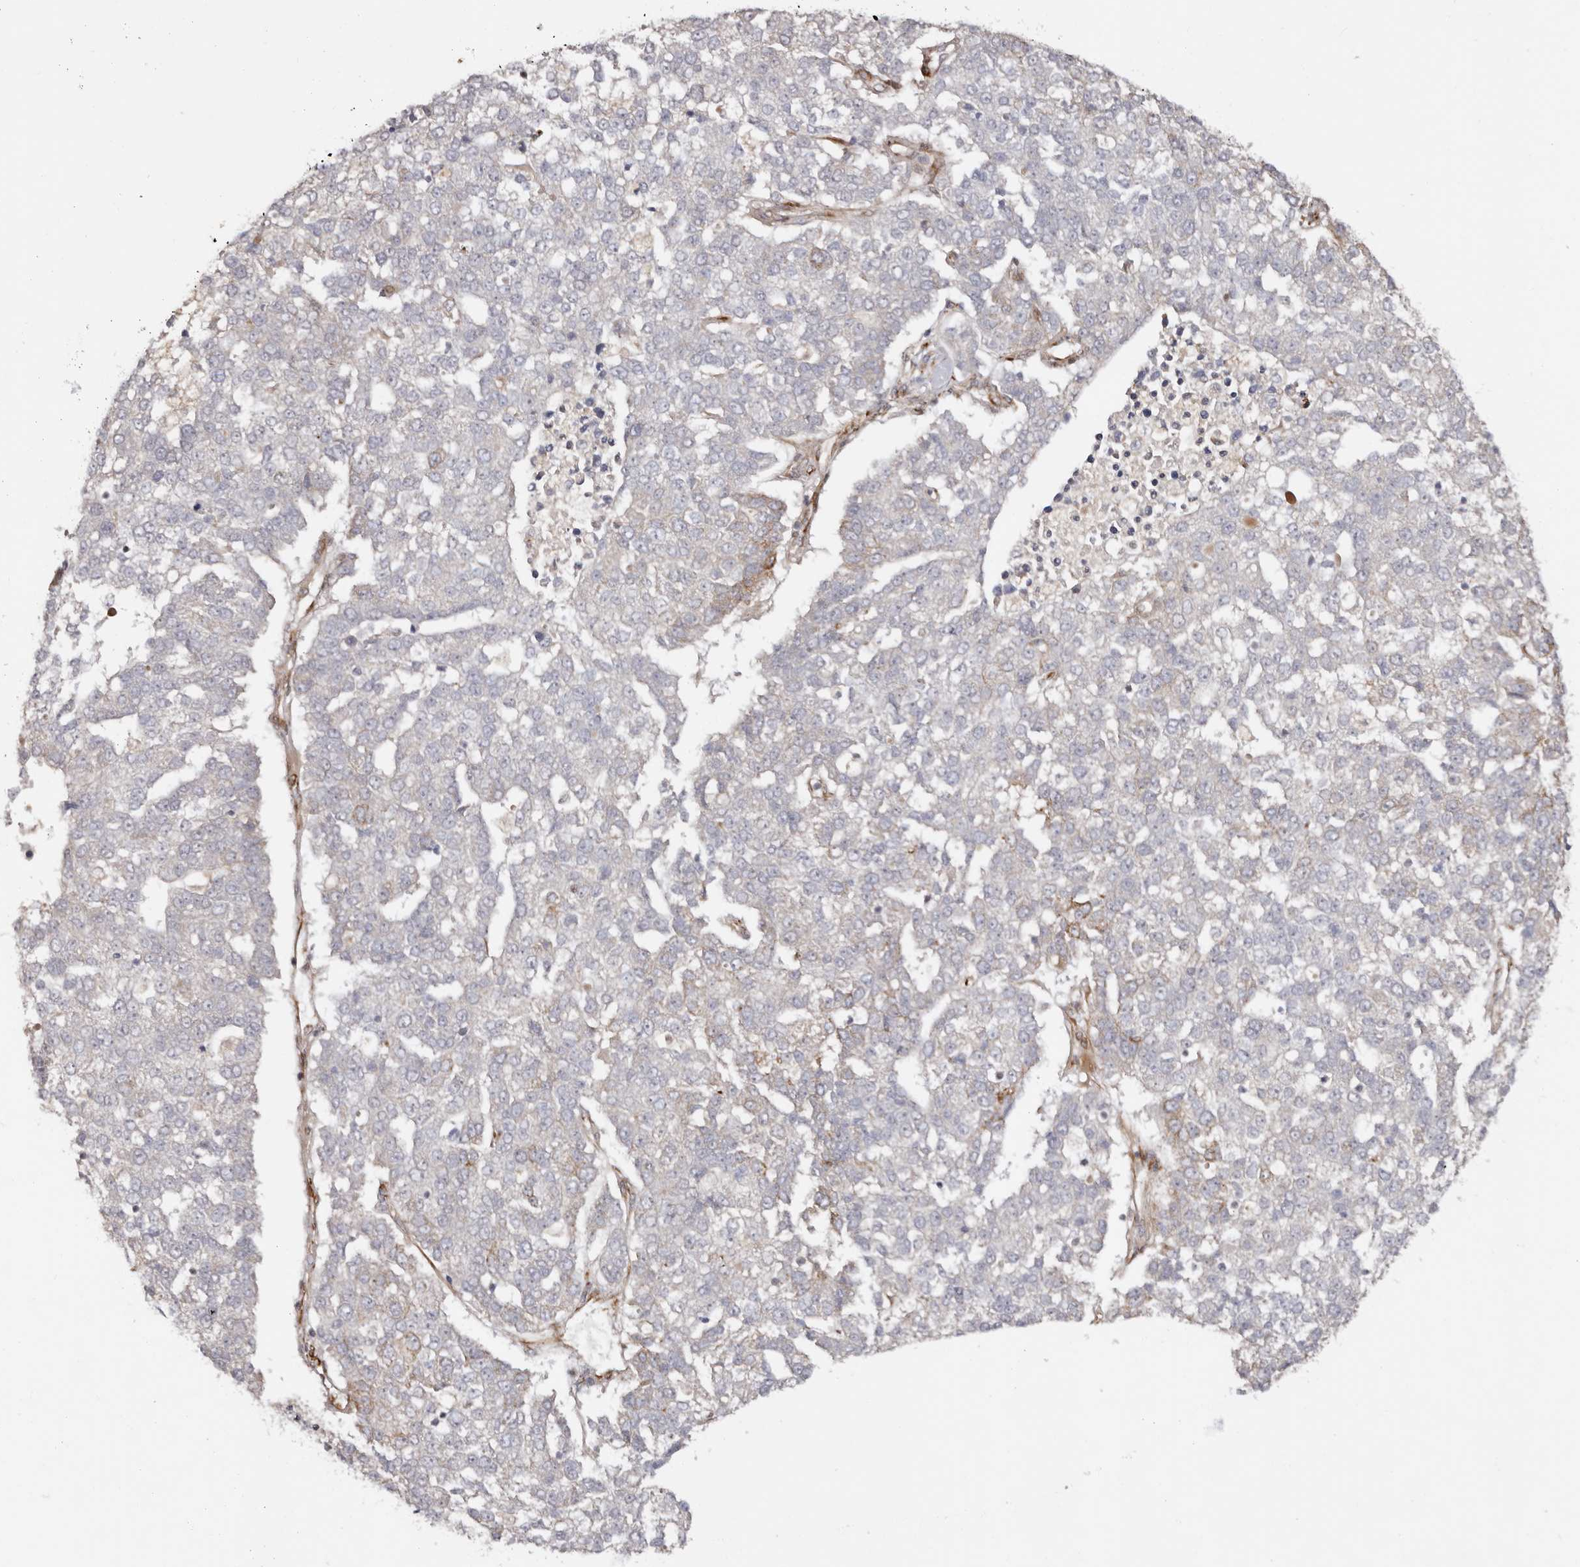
{"staining": {"intensity": "weak", "quantity": "<25%", "location": "cytoplasmic/membranous"}, "tissue": "pancreatic cancer", "cell_type": "Tumor cells", "image_type": "cancer", "snomed": [{"axis": "morphology", "description": "Adenocarcinoma, NOS"}, {"axis": "topography", "description": "Pancreas"}], "caption": "There is no significant expression in tumor cells of pancreatic adenocarcinoma.", "gene": "BCL2L15", "patient": {"sex": "female", "age": 61}}